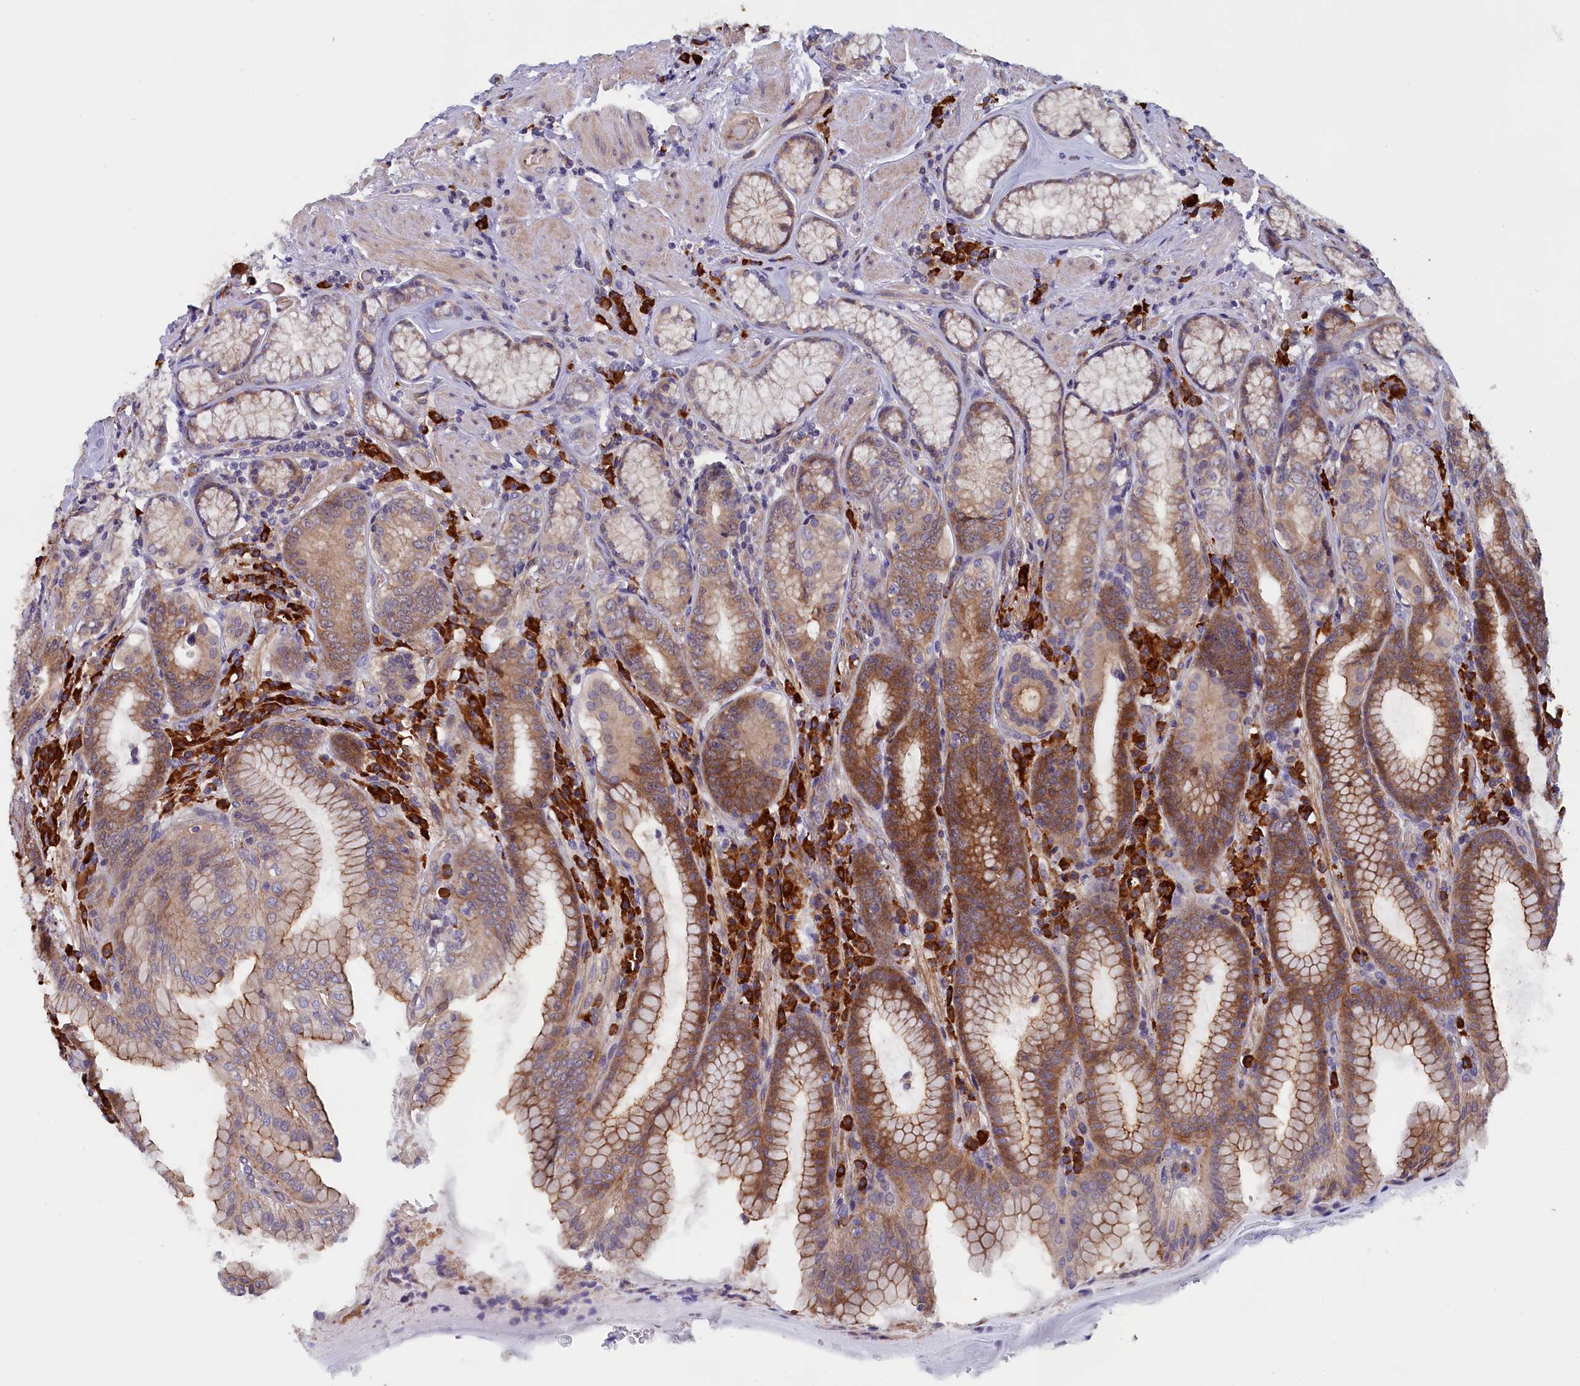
{"staining": {"intensity": "moderate", "quantity": "25%-75%", "location": "cytoplasmic/membranous"}, "tissue": "stomach", "cell_type": "Glandular cells", "image_type": "normal", "snomed": [{"axis": "morphology", "description": "Normal tissue, NOS"}, {"axis": "topography", "description": "Stomach, upper"}, {"axis": "topography", "description": "Stomach, lower"}], "caption": "DAB immunohistochemical staining of normal stomach reveals moderate cytoplasmic/membranous protein expression in approximately 25%-75% of glandular cells.", "gene": "JPT2", "patient": {"sex": "female", "age": 76}}